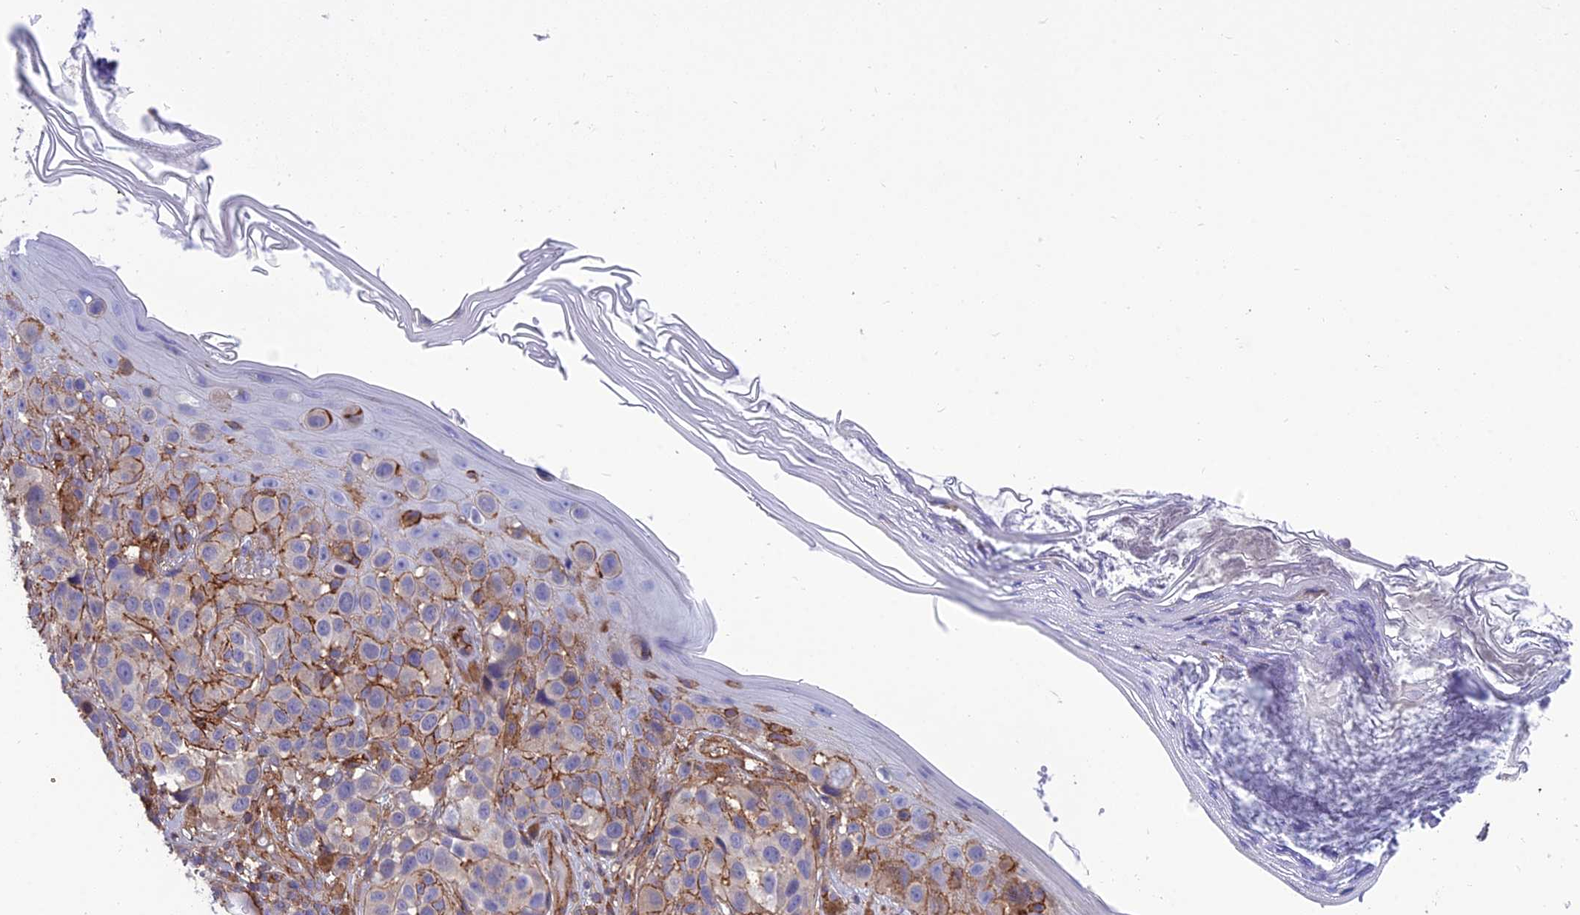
{"staining": {"intensity": "moderate", "quantity": "25%-75%", "location": "cytoplasmic/membranous"}, "tissue": "melanoma", "cell_type": "Tumor cells", "image_type": "cancer", "snomed": [{"axis": "morphology", "description": "Malignant melanoma, NOS"}, {"axis": "topography", "description": "Skin"}], "caption": "Immunohistochemistry (IHC) (DAB (3,3'-diaminobenzidine)) staining of human malignant melanoma reveals moderate cytoplasmic/membranous protein expression in approximately 25%-75% of tumor cells.", "gene": "PPP1R18", "patient": {"sex": "male", "age": 38}}